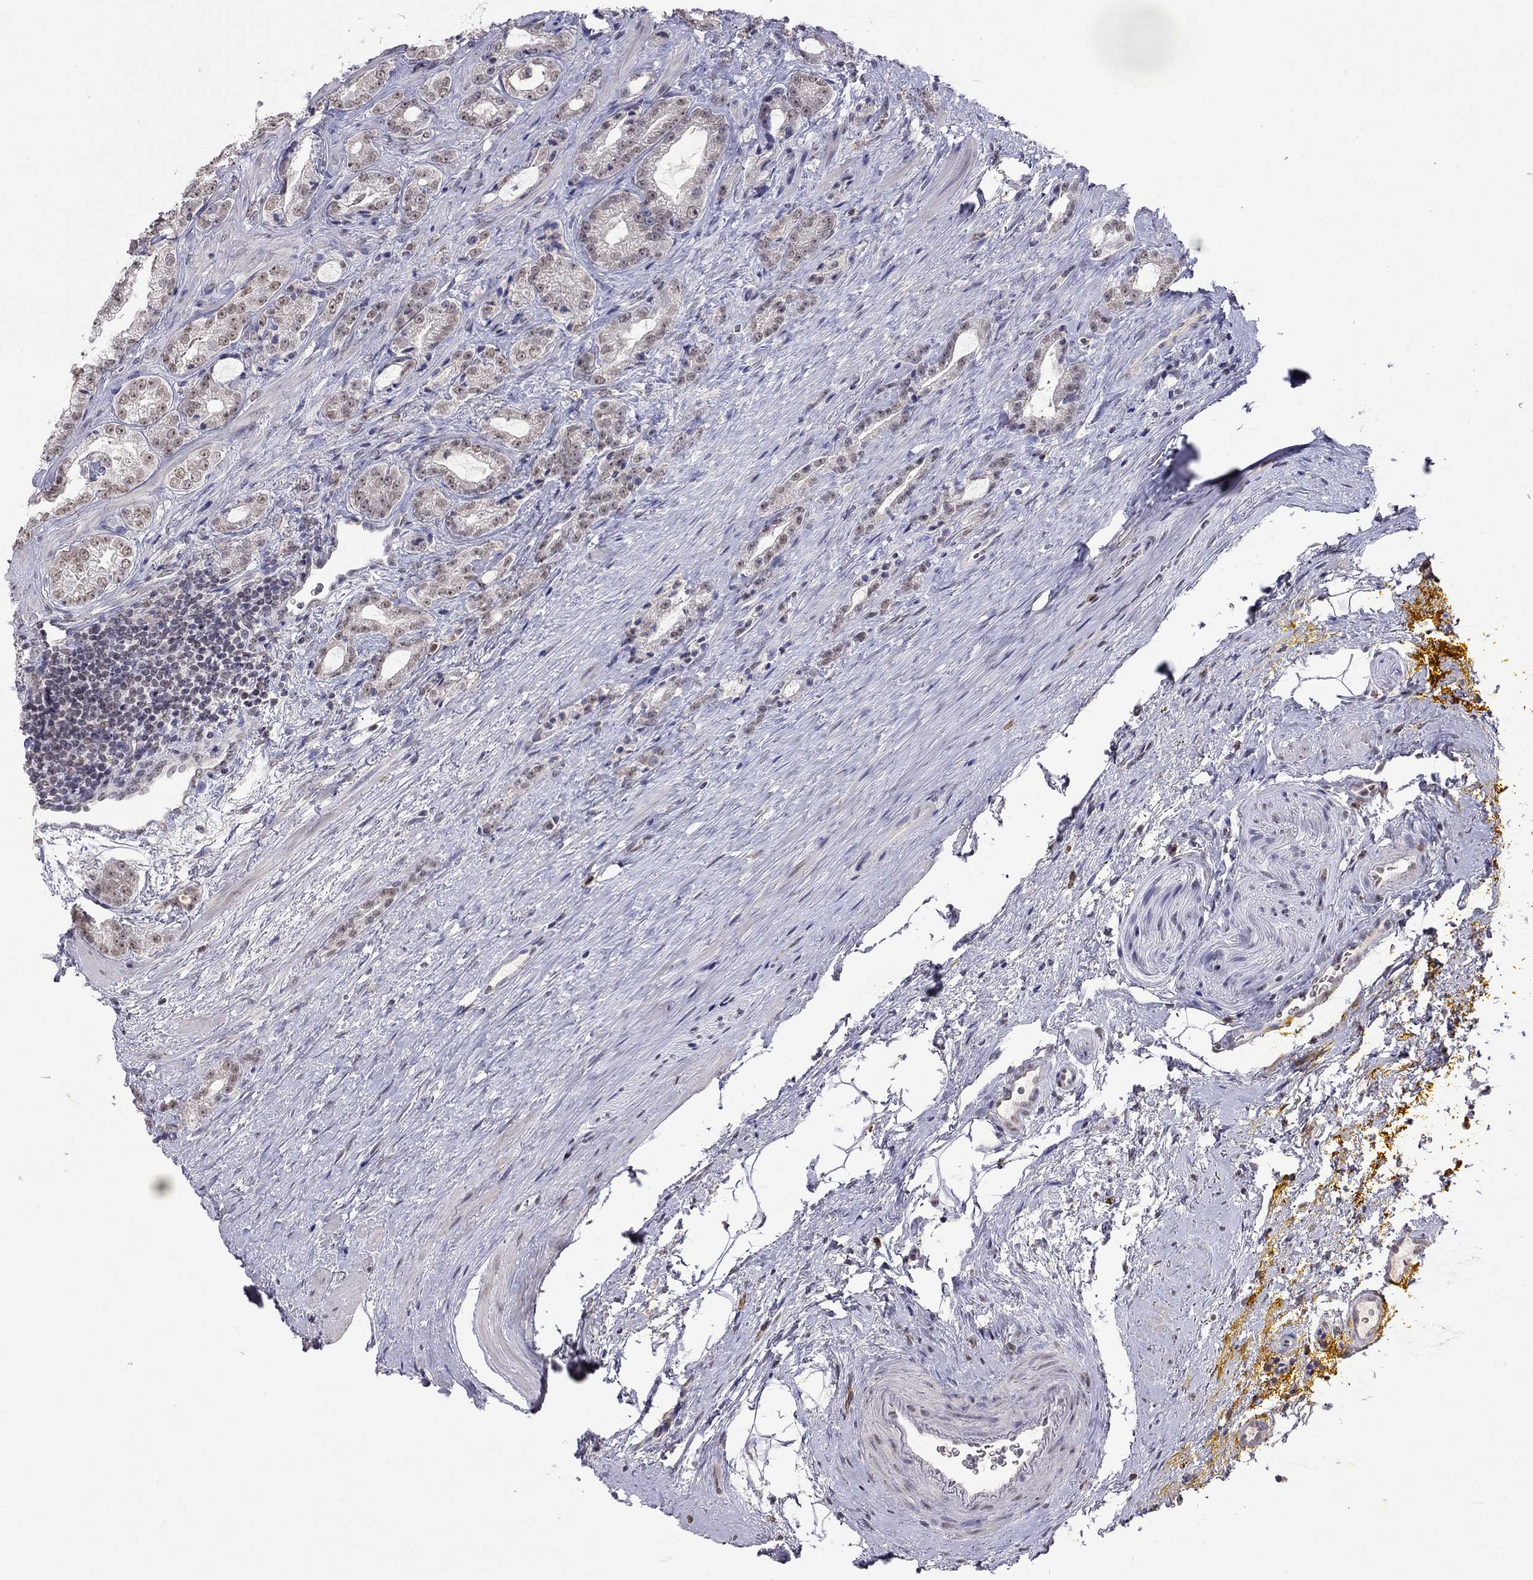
{"staining": {"intensity": "weak", "quantity": "25%-75%", "location": "nuclear"}, "tissue": "prostate cancer", "cell_type": "Tumor cells", "image_type": "cancer", "snomed": [{"axis": "morphology", "description": "Adenocarcinoma, NOS"}, {"axis": "topography", "description": "Prostate"}], "caption": "A photomicrograph of prostate cancer stained for a protein displays weak nuclear brown staining in tumor cells.", "gene": "WNK3", "patient": {"sex": "male", "age": 67}}